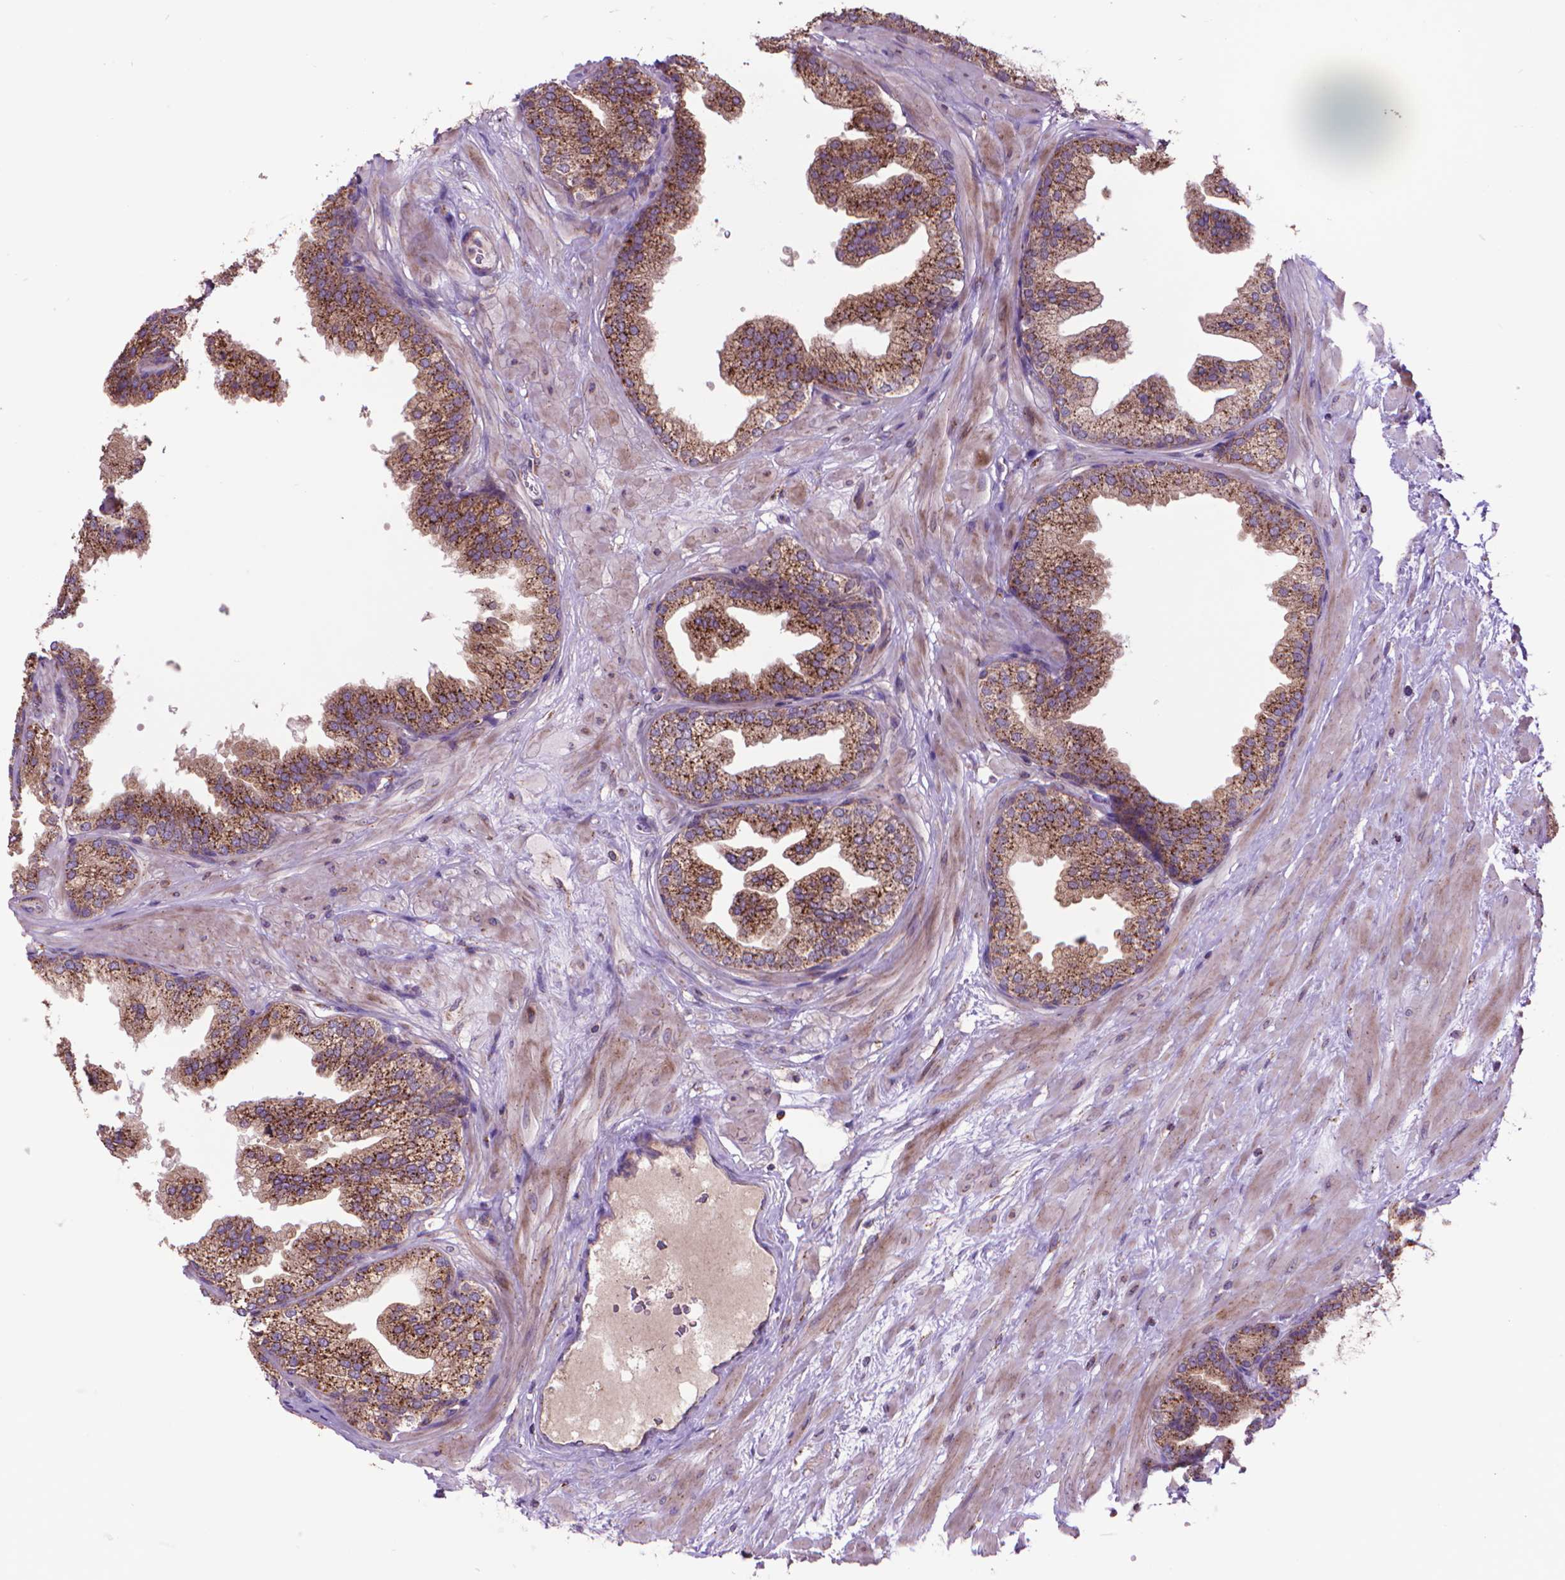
{"staining": {"intensity": "strong", "quantity": ">75%", "location": "cytoplasmic/membranous"}, "tissue": "prostate", "cell_type": "Glandular cells", "image_type": "normal", "snomed": [{"axis": "morphology", "description": "Normal tissue, NOS"}, {"axis": "topography", "description": "Prostate"}], "caption": "The photomicrograph demonstrates staining of benign prostate, revealing strong cytoplasmic/membranous protein expression (brown color) within glandular cells.", "gene": "GLB1", "patient": {"sex": "male", "age": 37}}